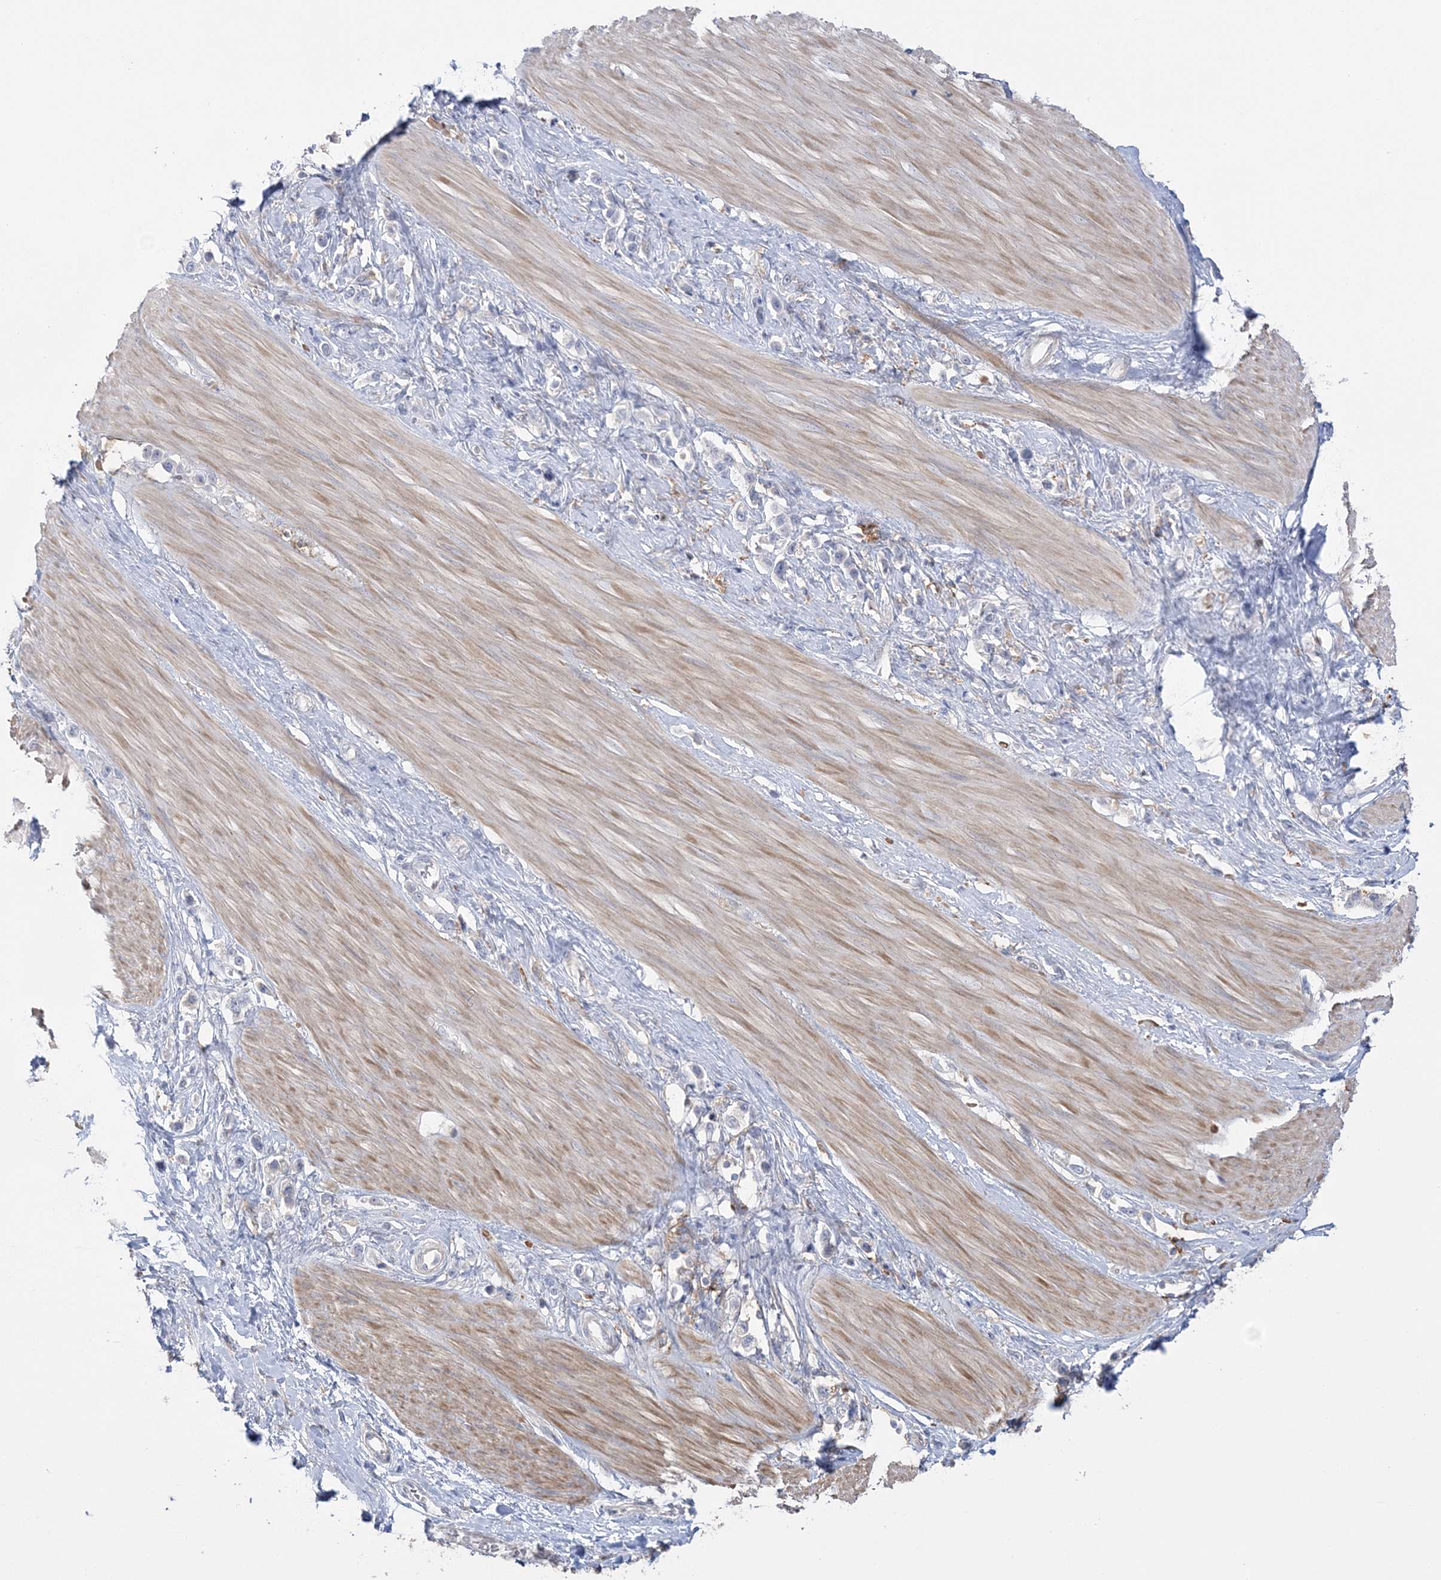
{"staining": {"intensity": "negative", "quantity": "none", "location": "none"}, "tissue": "stomach cancer", "cell_type": "Tumor cells", "image_type": "cancer", "snomed": [{"axis": "morphology", "description": "Adenocarcinoma, NOS"}, {"axis": "topography", "description": "Stomach"}], "caption": "High power microscopy micrograph of an immunohistochemistry (IHC) histopathology image of stomach adenocarcinoma, revealing no significant expression in tumor cells.", "gene": "HAAO", "patient": {"sex": "female", "age": 65}}